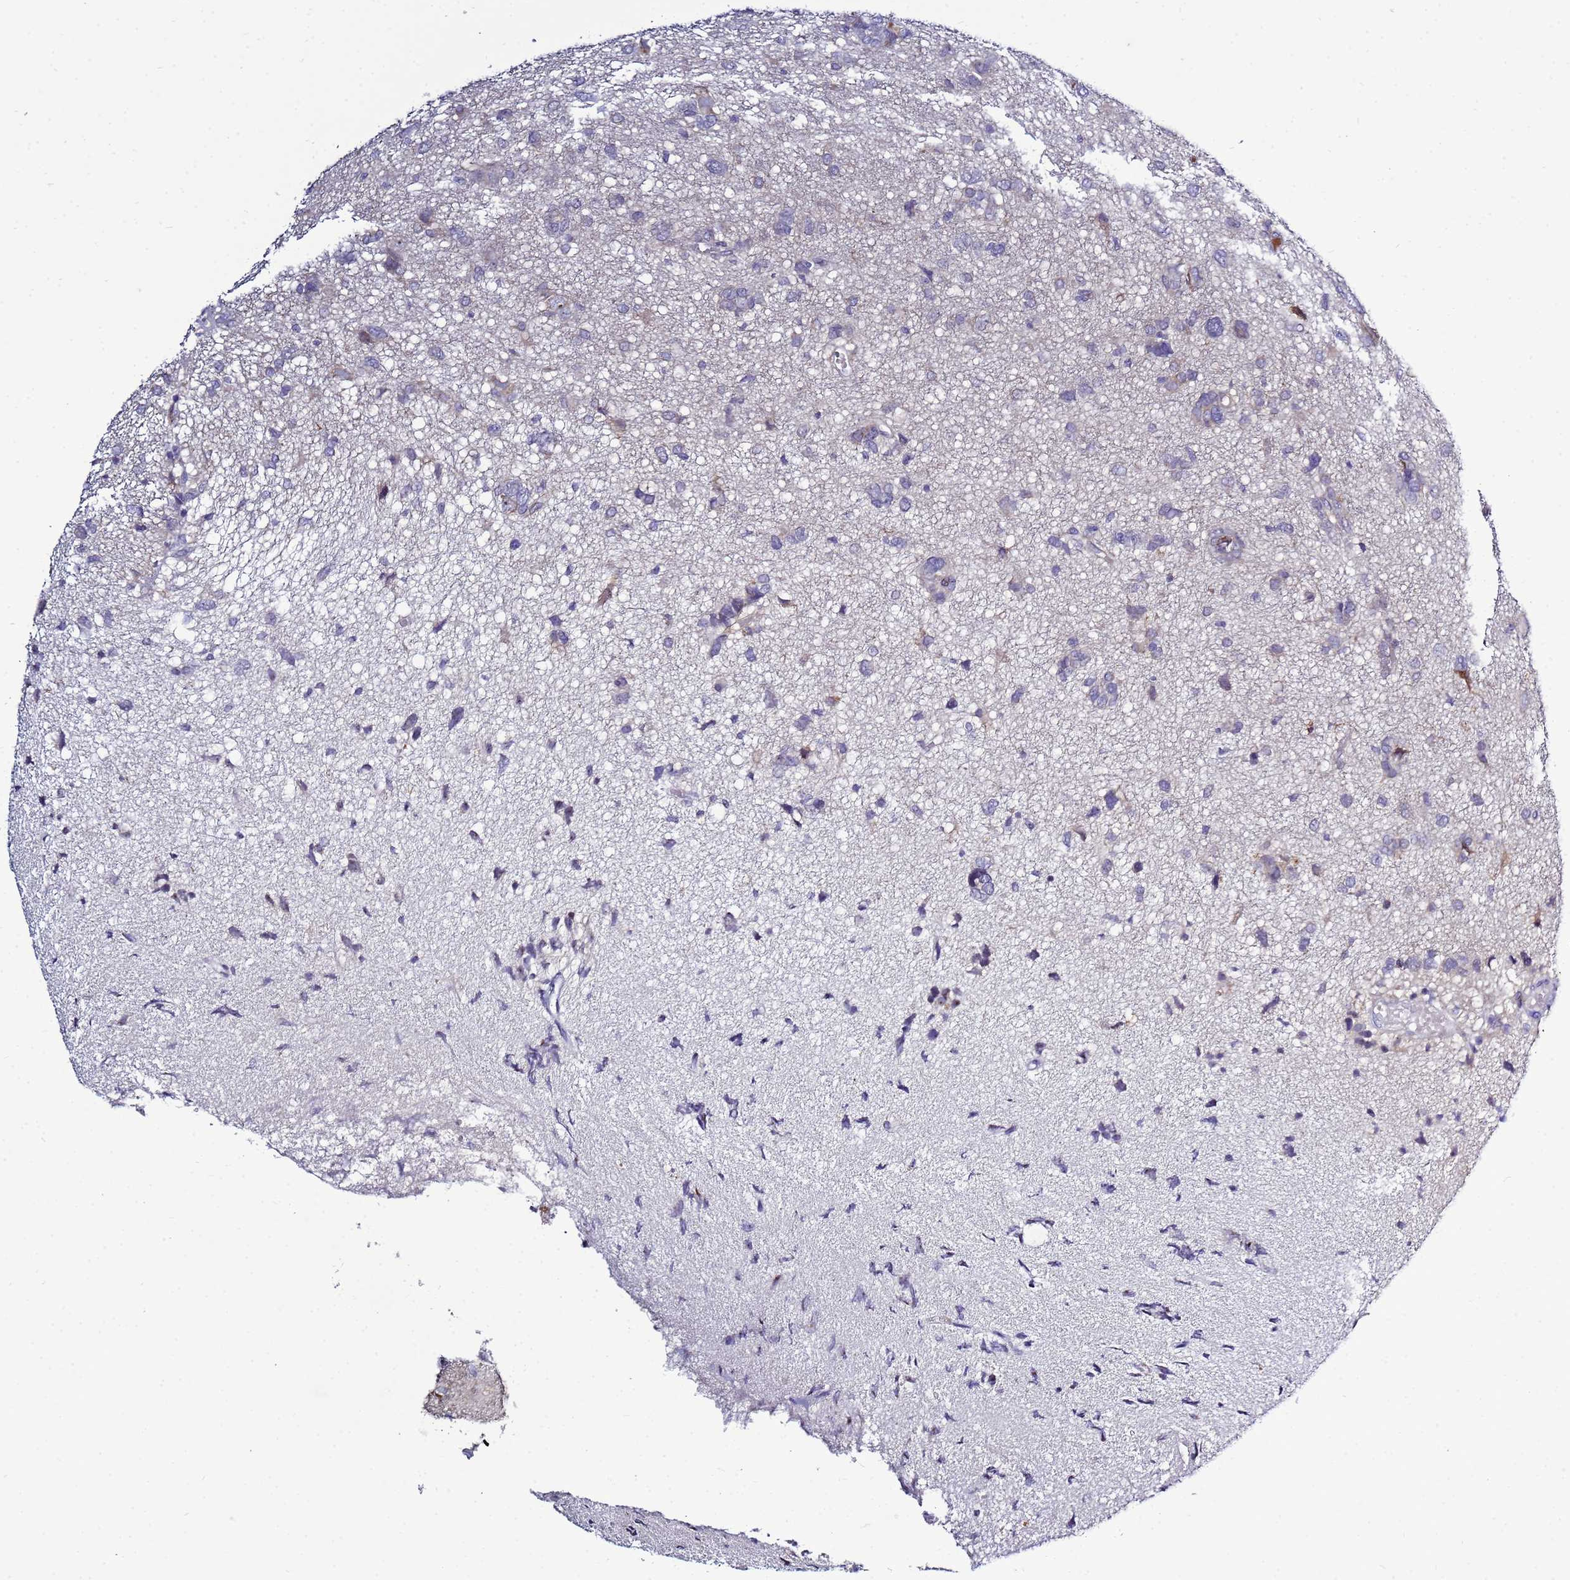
{"staining": {"intensity": "negative", "quantity": "none", "location": "none"}, "tissue": "glioma", "cell_type": "Tumor cells", "image_type": "cancer", "snomed": [{"axis": "morphology", "description": "Glioma, malignant, High grade"}, {"axis": "topography", "description": "Brain"}], "caption": "Histopathology image shows no protein expression in tumor cells of malignant high-grade glioma tissue.", "gene": "NOL8", "patient": {"sex": "female", "age": 59}}